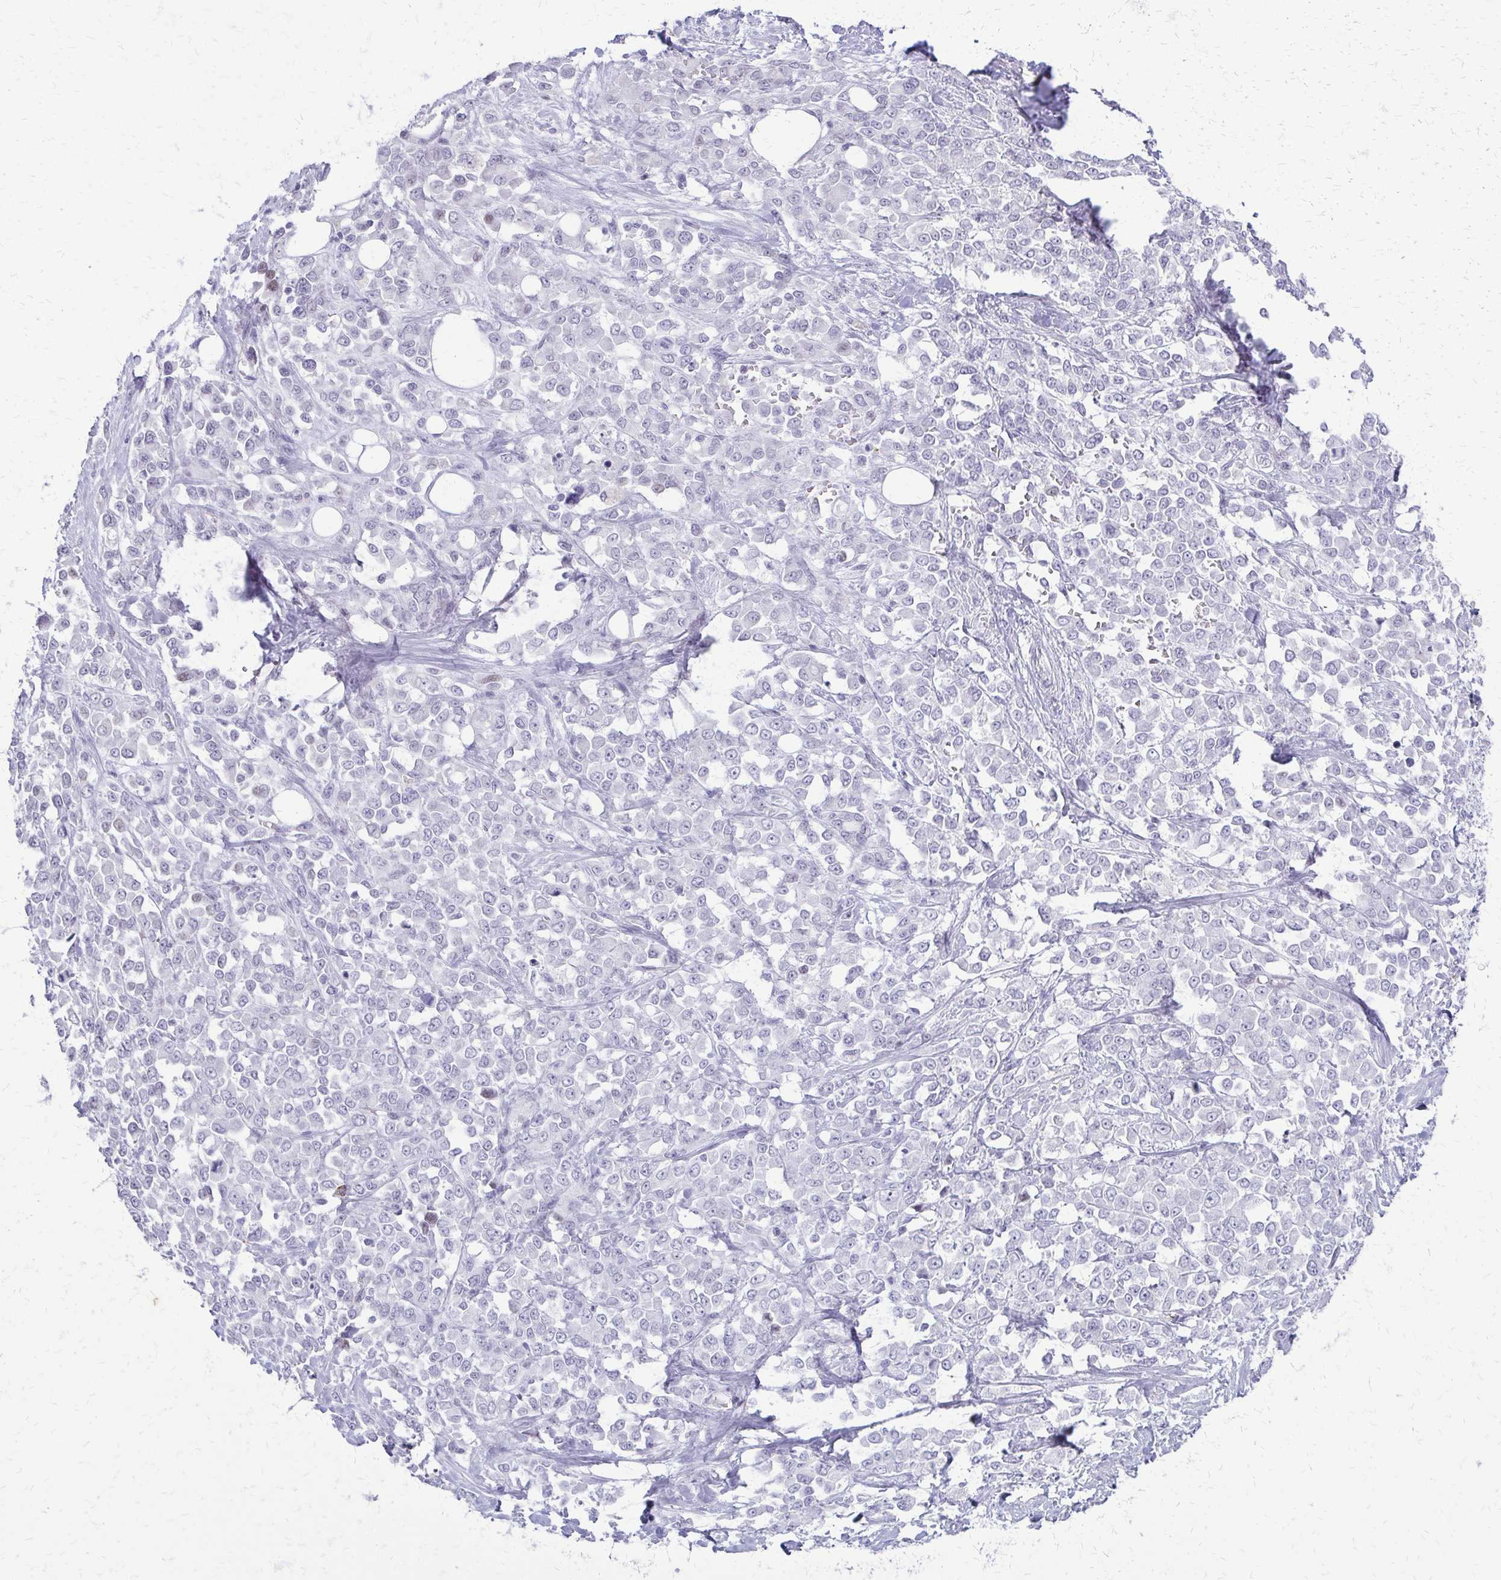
{"staining": {"intensity": "negative", "quantity": "none", "location": "none"}, "tissue": "stomach cancer", "cell_type": "Tumor cells", "image_type": "cancer", "snomed": [{"axis": "morphology", "description": "Adenocarcinoma, NOS"}, {"axis": "topography", "description": "Stomach"}], "caption": "A photomicrograph of stomach cancer stained for a protein shows no brown staining in tumor cells. (Stains: DAB immunohistochemistry (IHC) with hematoxylin counter stain, Microscopy: brightfield microscopy at high magnification).", "gene": "FAM162B", "patient": {"sex": "female", "age": 76}}